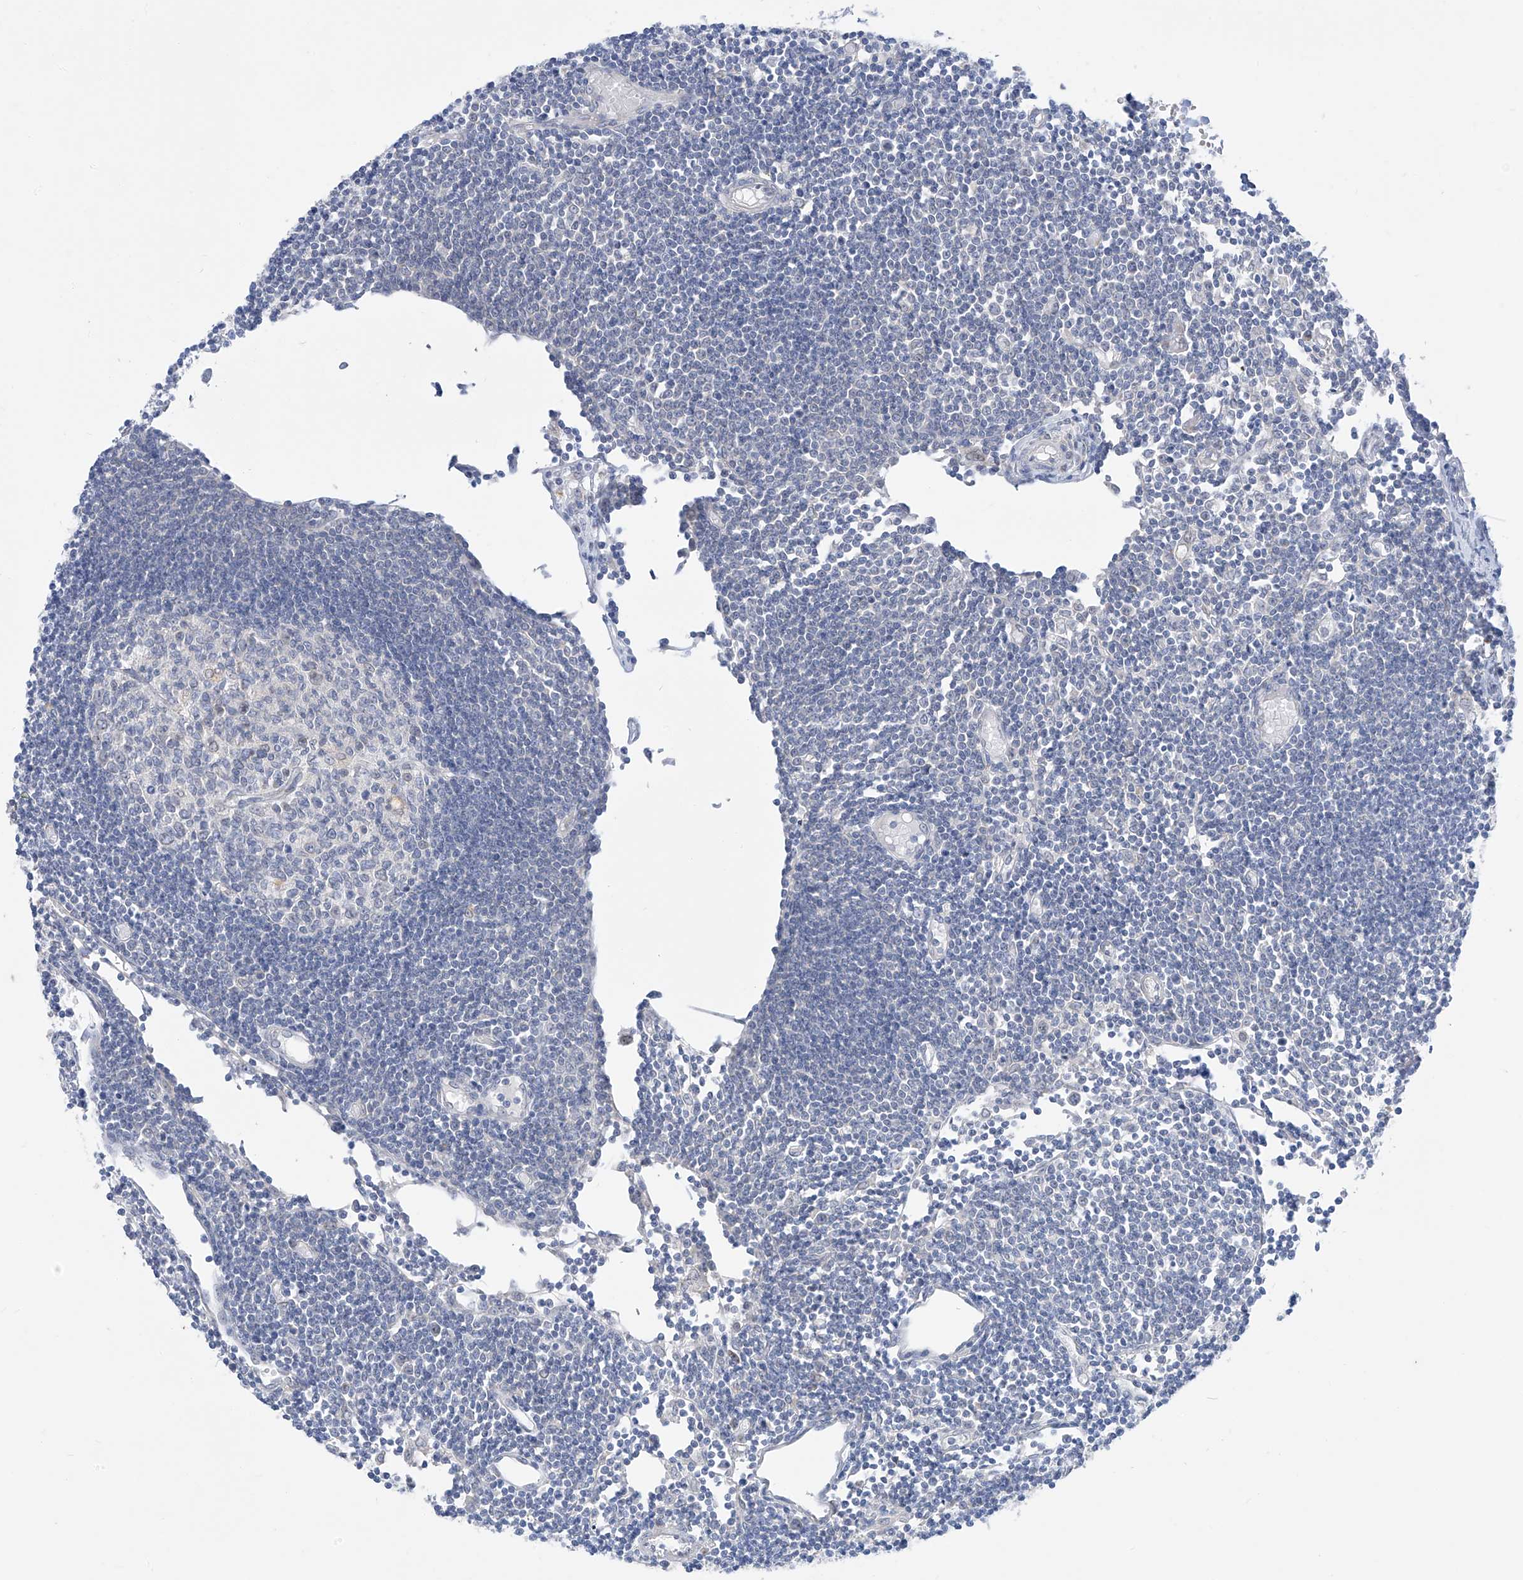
{"staining": {"intensity": "negative", "quantity": "none", "location": "none"}, "tissue": "lymph node", "cell_type": "Germinal center cells", "image_type": "normal", "snomed": [{"axis": "morphology", "description": "Normal tissue, NOS"}, {"axis": "topography", "description": "Lymph node"}], "caption": "Protein analysis of unremarkable lymph node reveals no significant expression in germinal center cells. (Stains: DAB IHC with hematoxylin counter stain, Microscopy: brightfield microscopy at high magnification).", "gene": "KRTAP25", "patient": {"sex": "female", "age": 11}}